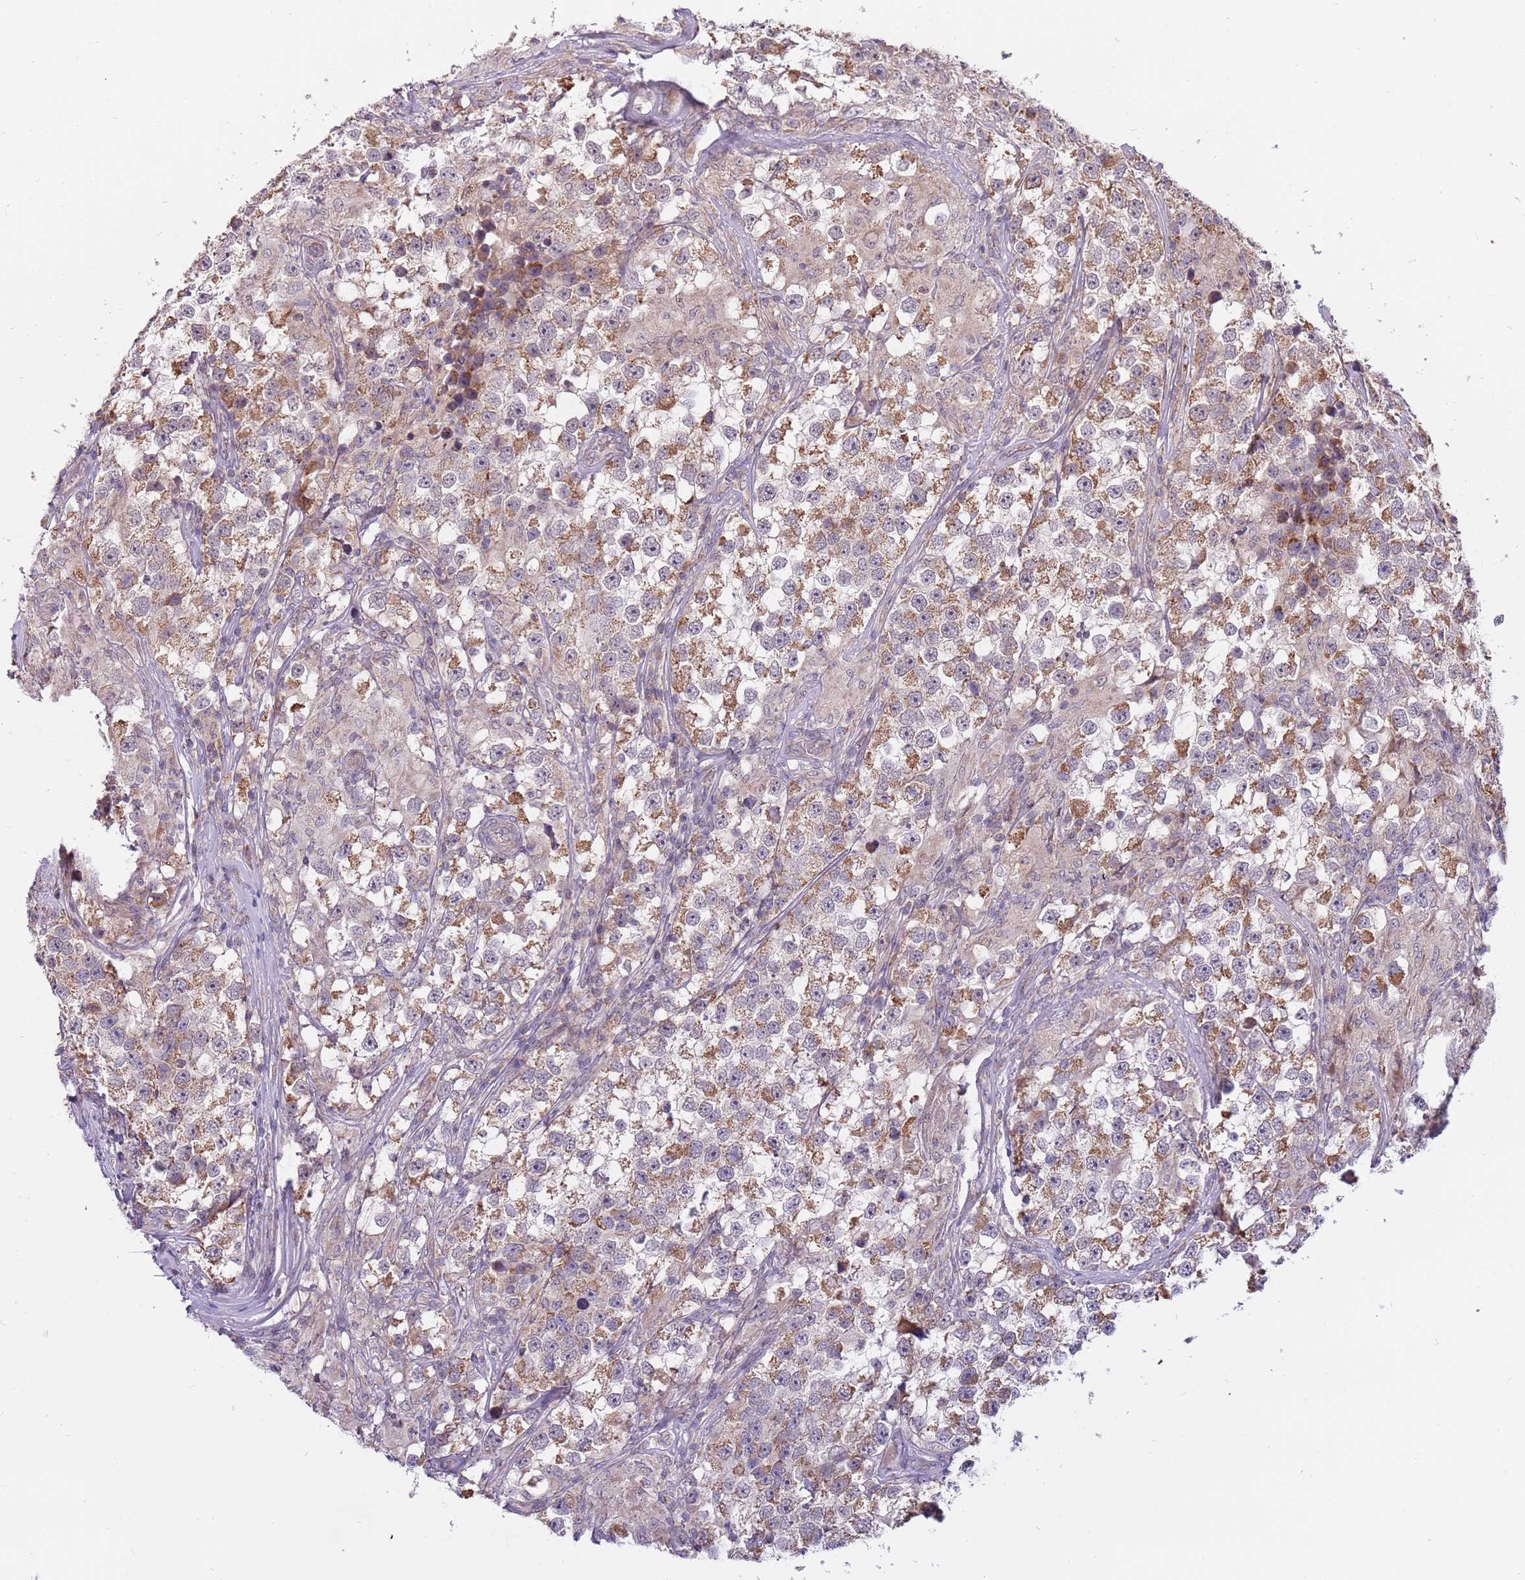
{"staining": {"intensity": "moderate", "quantity": "25%-75%", "location": "cytoplasmic/membranous"}, "tissue": "testis cancer", "cell_type": "Tumor cells", "image_type": "cancer", "snomed": [{"axis": "morphology", "description": "Seminoma, NOS"}, {"axis": "topography", "description": "Testis"}], "caption": "Brown immunohistochemical staining in human testis cancer (seminoma) demonstrates moderate cytoplasmic/membranous staining in approximately 25%-75% of tumor cells. (brown staining indicates protein expression, while blue staining denotes nuclei).", "gene": "RNF181", "patient": {"sex": "male", "age": 46}}